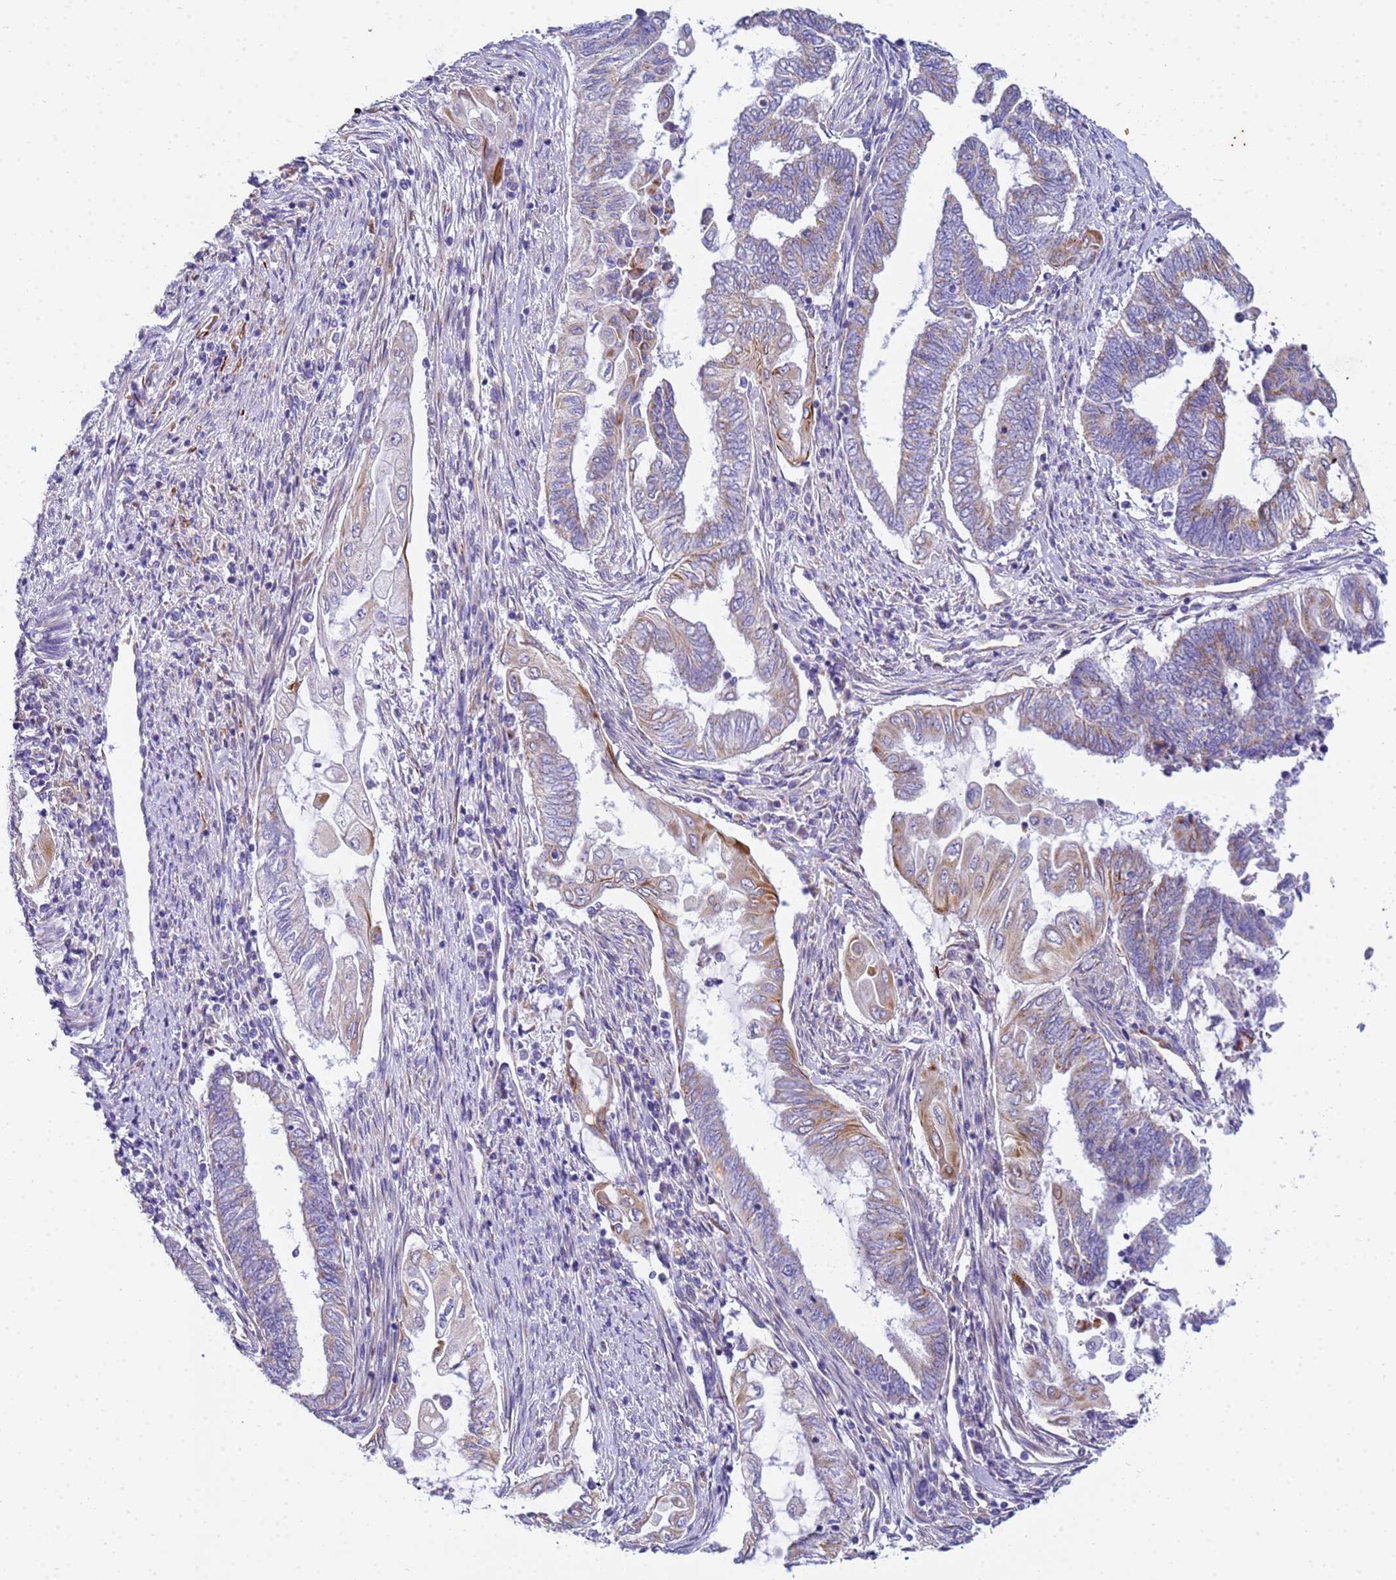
{"staining": {"intensity": "moderate", "quantity": "<25%", "location": "cytoplasmic/membranous"}, "tissue": "endometrial cancer", "cell_type": "Tumor cells", "image_type": "cancer", "snomed": [{"axis": "morphology", "description": "Adenocarcinoma, NOS"}, {"axis": "topography", "description": "Uterus"}, {"axis": "topography", "description": "Endometrium"}], "caption": "DAB immunohistochemical staining of endometrial adenocarcinoma exhibits moderate cytoplasmic/membranous protein expression in about <25% of tumor cells.", "gene": "UBXN2B", "patient": {"sex": "female", "age": 70}}